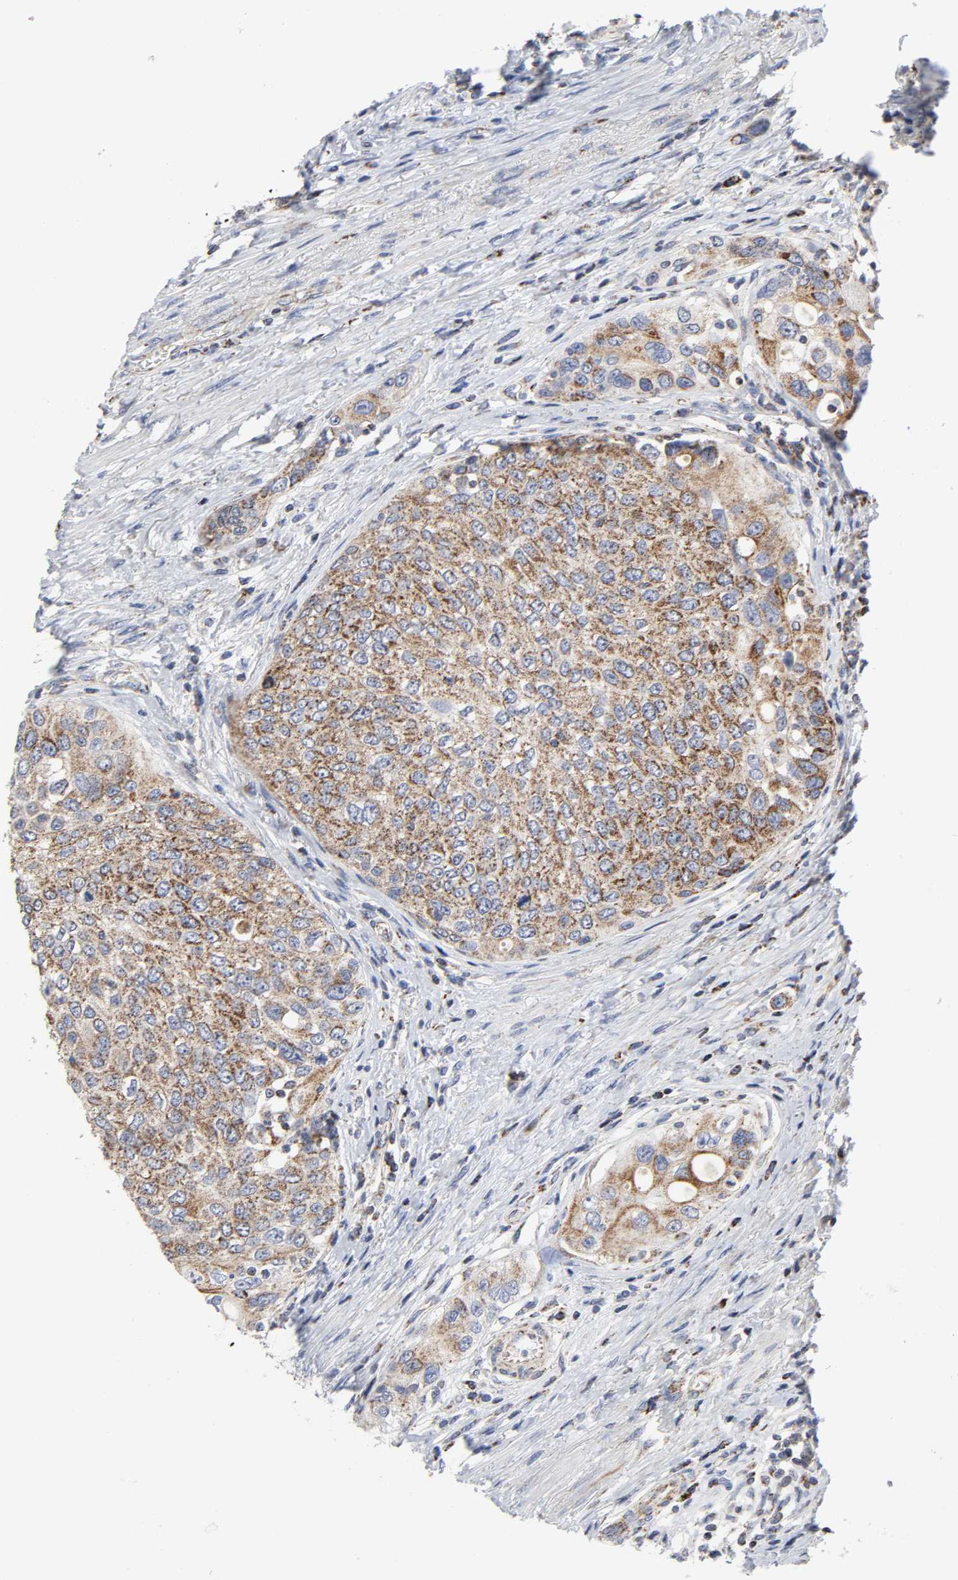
{"staining": {"intensity": "moderate", "quantity": ">75%", "location": "cytoplasmic/membranous"}, "tissue": "urothelial cancer", "cell_type": "Tumor cells", "image_type": "cancer", "snomed": [{"axis": "morphology", "description": "Urothelial carcinoma, High grade"}, {"axis": "topography", "description": "Urinary bladder"}], "caption": "Tumor cells demonstrate moderate cytoplasmic/membranous expression in about >75% of cells in urothelial cancer.", "gene": "AOPEP", "patient": {"sex": "female", "age": 56}}